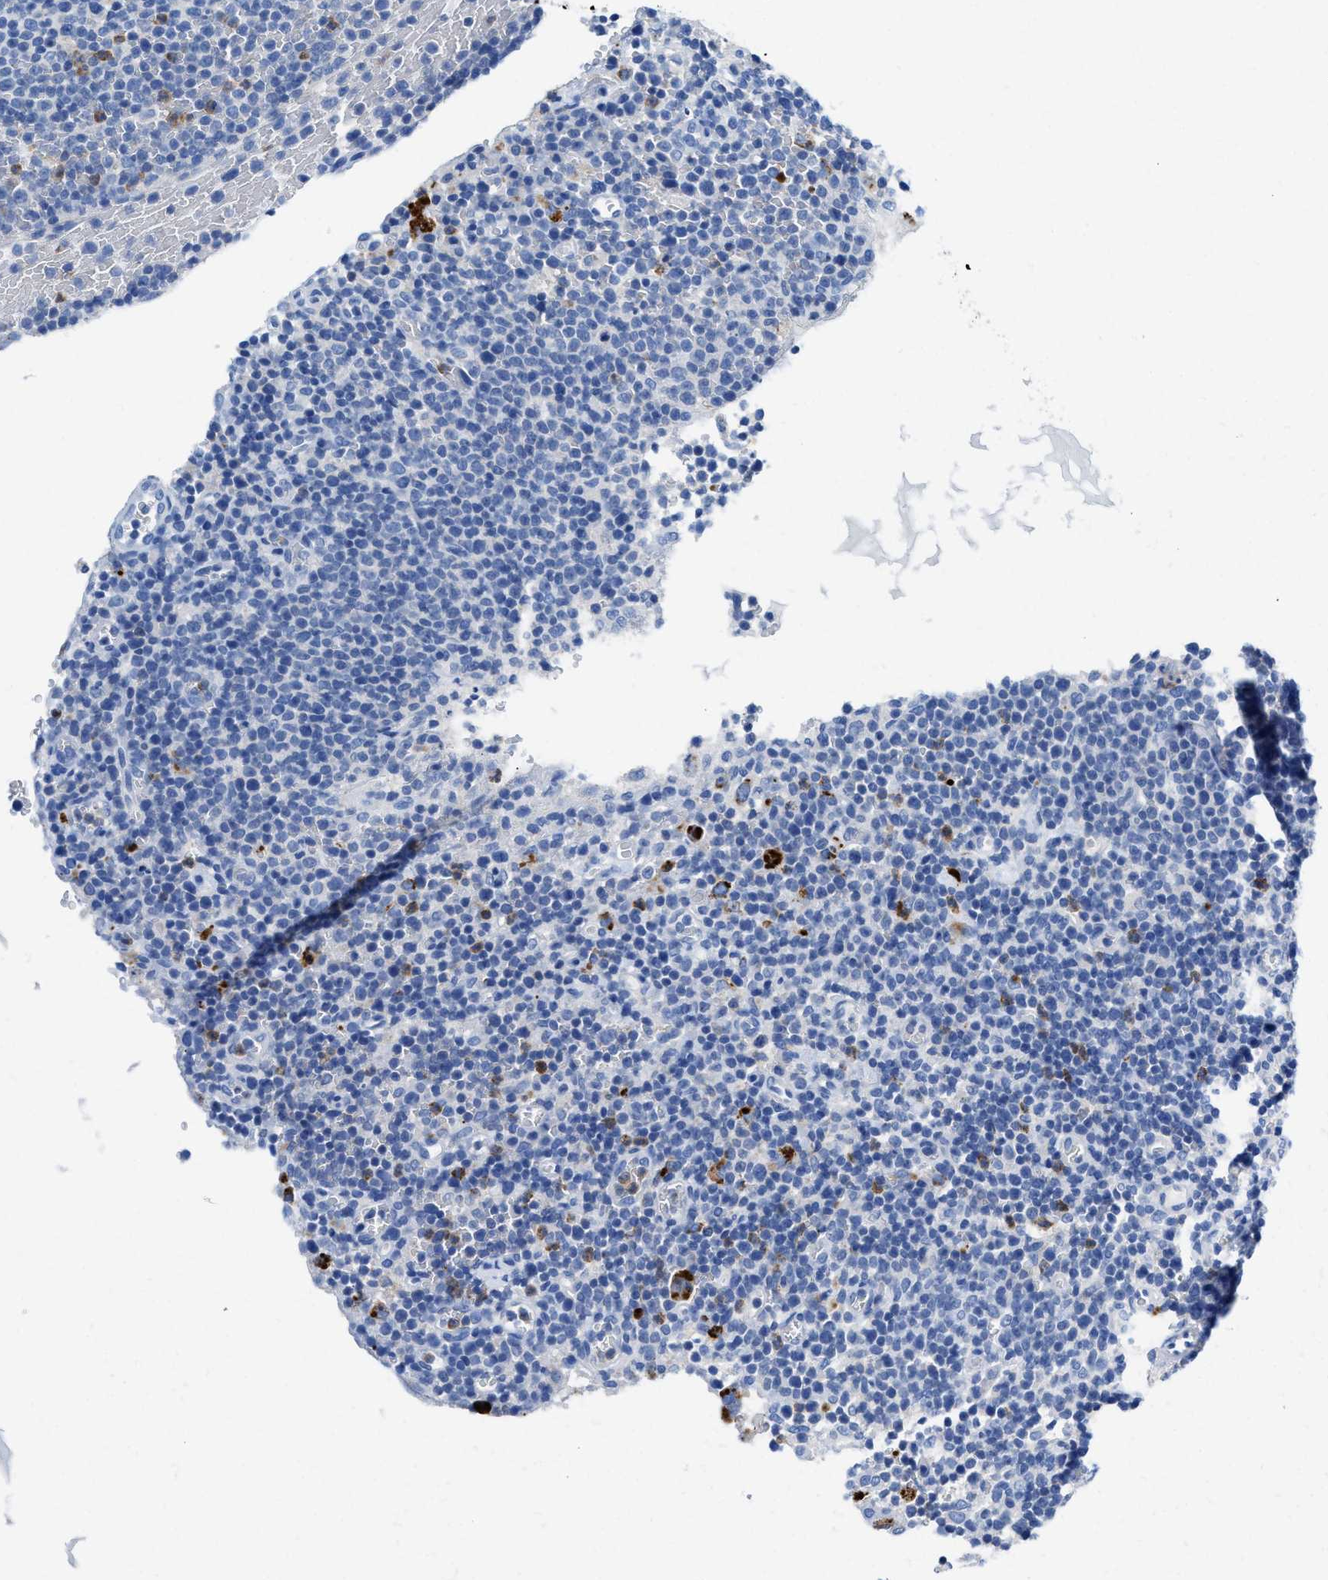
{"staining": {"intensity": "negative", "quantity": "none", "location": "none"}, "tissue": "lymphoma", "cell_type": "Tumor cells", "image_type": "cancer", "snomed": [{"axis": "morphology", "description": "Malignant lymphoma, non-Hodgkin's type, High grade"}, {"axis": "topography", "description": "Lymph node"}], "caption": "Immunohistochemistry of human malignant lymphoma, non-Hodgkin's type (high-grade) shows no expression in tumor cells.", "gene": "NEB", "patient": {"sex": "male", "age": 61}}